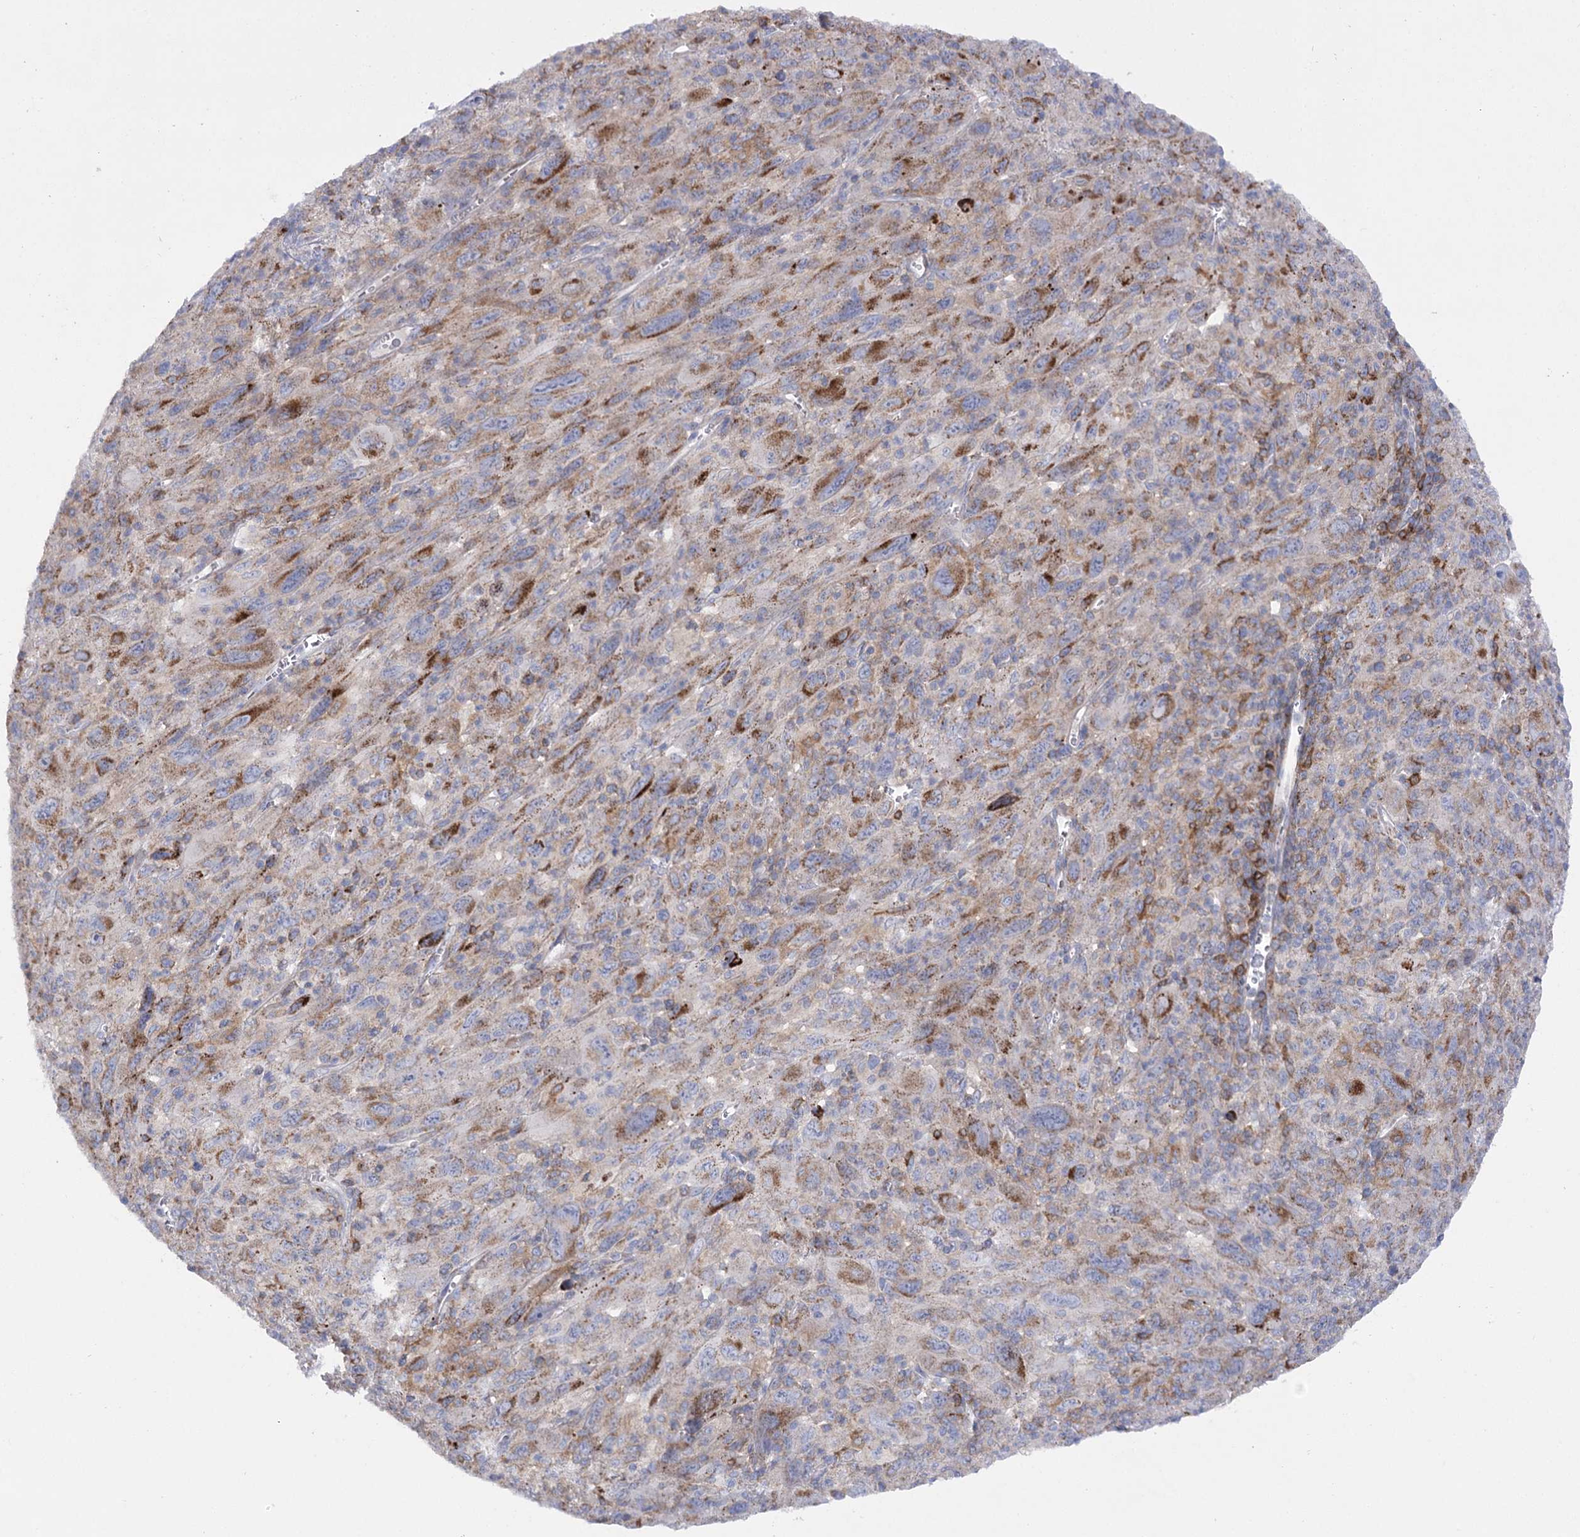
{"staining": {"intensity": "moderate", "quantity": ">75%", "location": "cytoplasmic/membranous"}, "tissue": "melanoma", "cell_type": "Tumor cells", "image_type": "cancer", "snomed": [{"axis": "morphology", "description": "Malignant melanoma, Metastatic site"}, {"axis": "topography", "description": "Skin"}], "caption": "Immunohistochemistry histopathology image of neoplastic tissue: human malignant melanoma (metastatic site) stained using IHC reveals medium levels of moderate protein expression localized specifically in the cytoplasmic/membranous of tumor cells, appearing as a cytoplasmic/membranous brown color.", "gene": "COX15", "patient": {"sex": "female", "age": 56}}